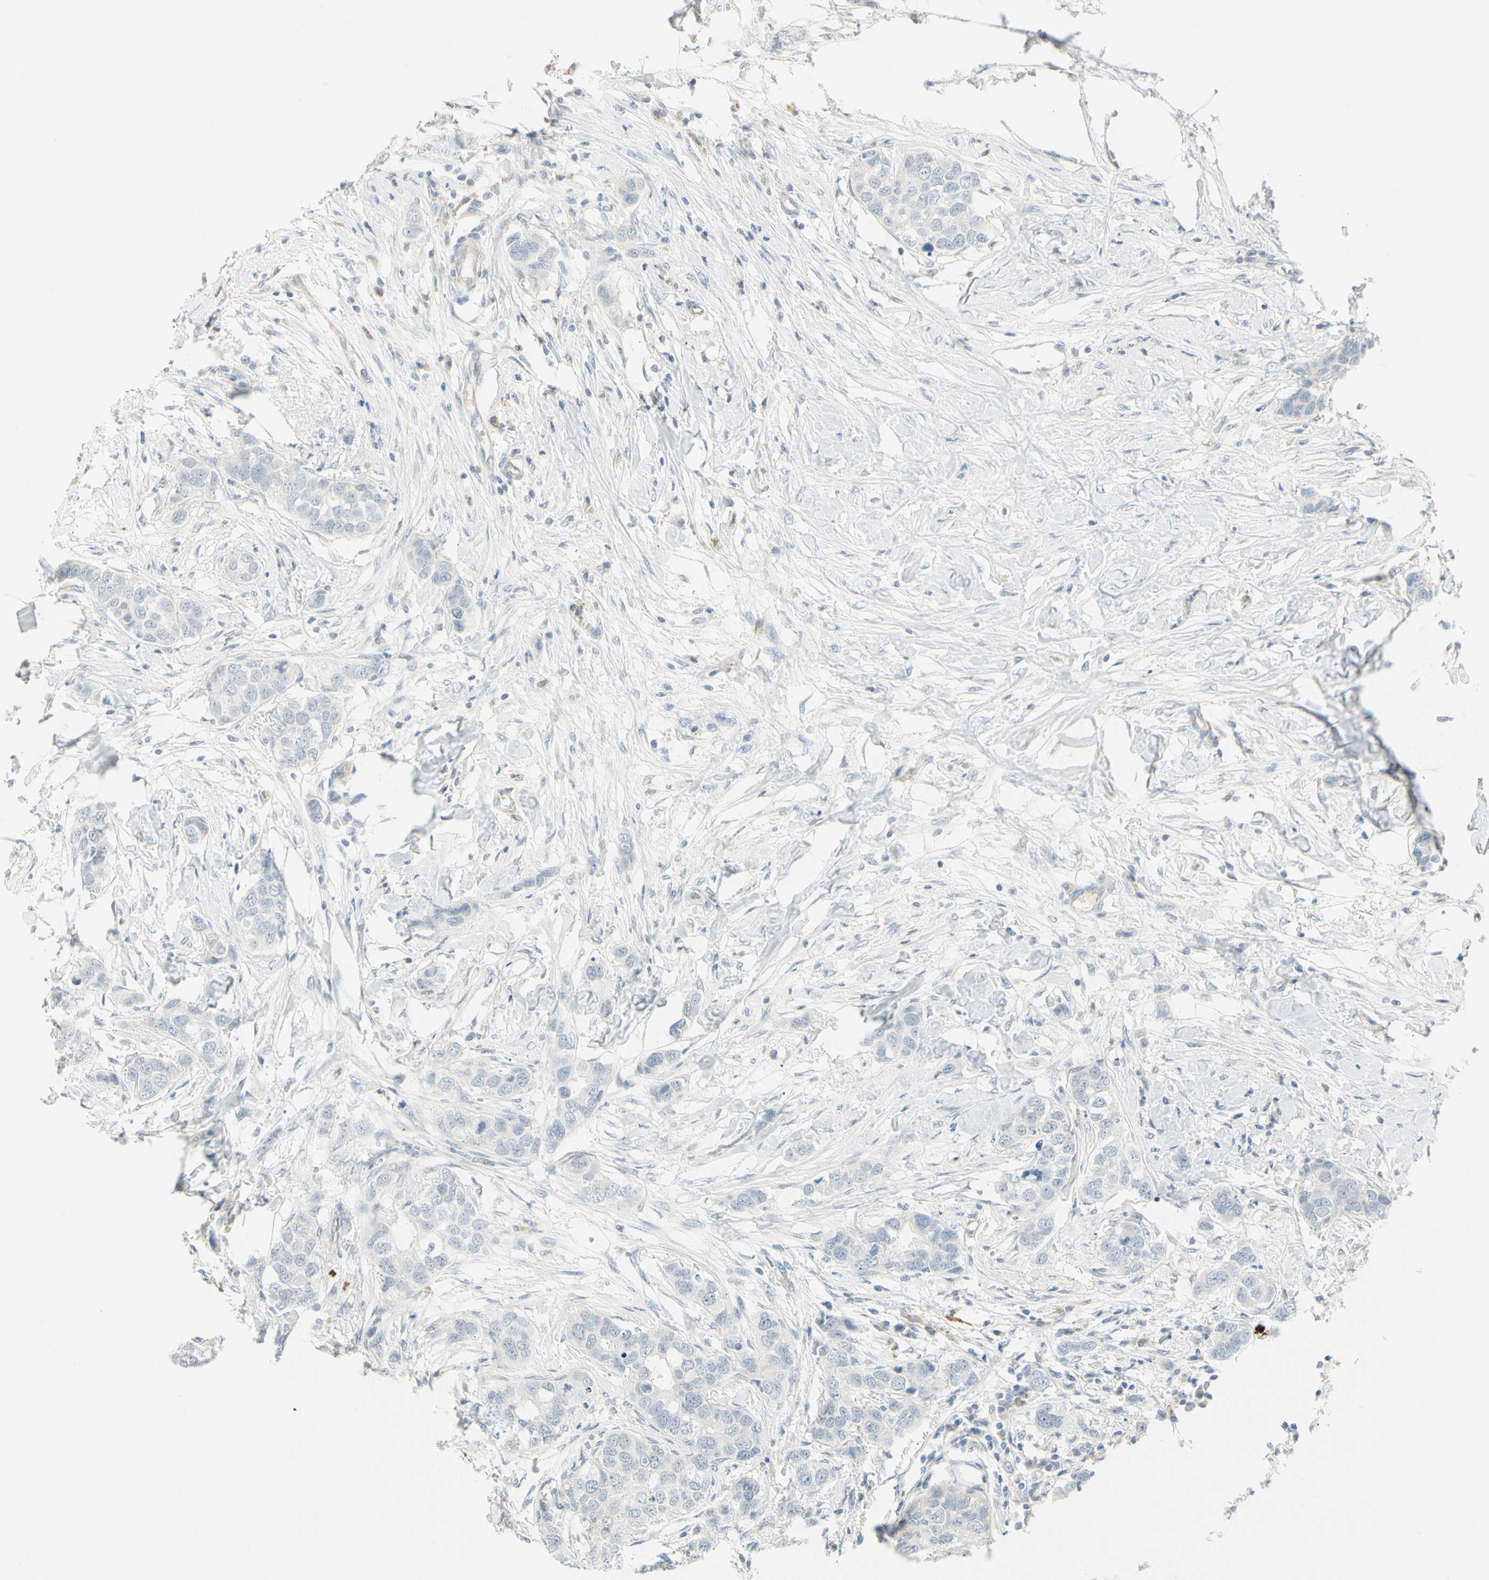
{"staining": {"intensity": "negative", "quantity": "none", "location": "none"}, "tissue": "breast cancer", "cell_type": "Tumor cells", "image_type": "cancer", "snomed": [{"axis": "morphology", "description": "Duct carcinoma"}, {"axis": "topography", "description": "Breast"}], "caption": "Breast intraductal carcinoma stained for a protein using immunohistochemistry demonstrates no staining tumor cells.", "gene": "MLLT10", "patient": {"sex": "female", "age": 50}}